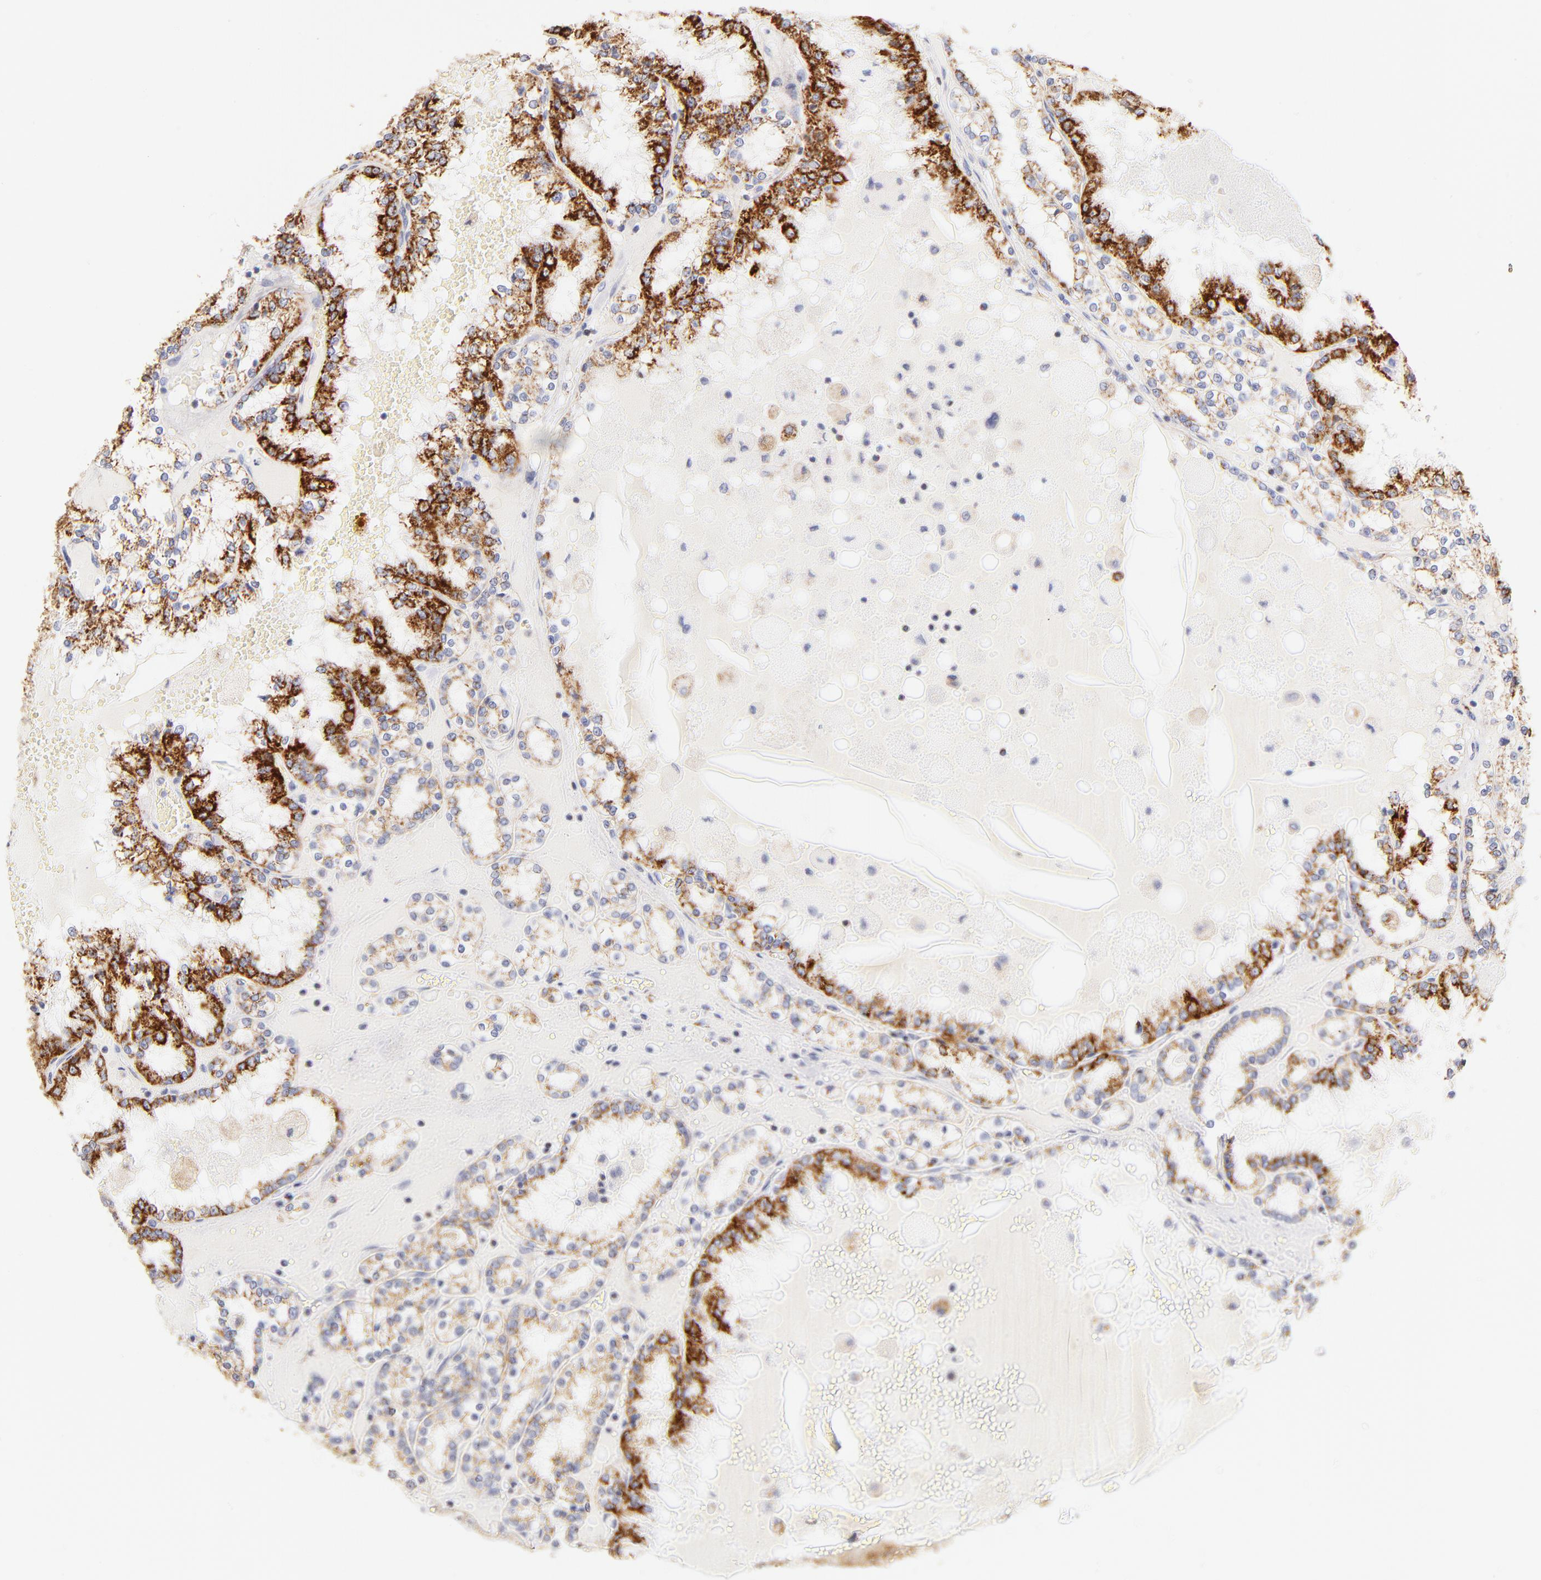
{"staining": {"intensity": "strong", "quantity": ">75%", "location": "cytoplasmic/membranous"}, "tissue": "renal cancer", "cell_type": "Tumor cells", "image_type": "cancer", "snomed": [{"axis": "morphology", "description": "Adenocarcinoma, NOS"}, {"axis": "topography", "description": "Kidney"}], "caption": "Strong cytoplasmic/membranous staining for a protein is present in about >75% of tumor cells of renal adenocarcinoma using immunohistochemistry.", "gene": "AIFM1", "patient": {"sex": "female", "age": 56}}